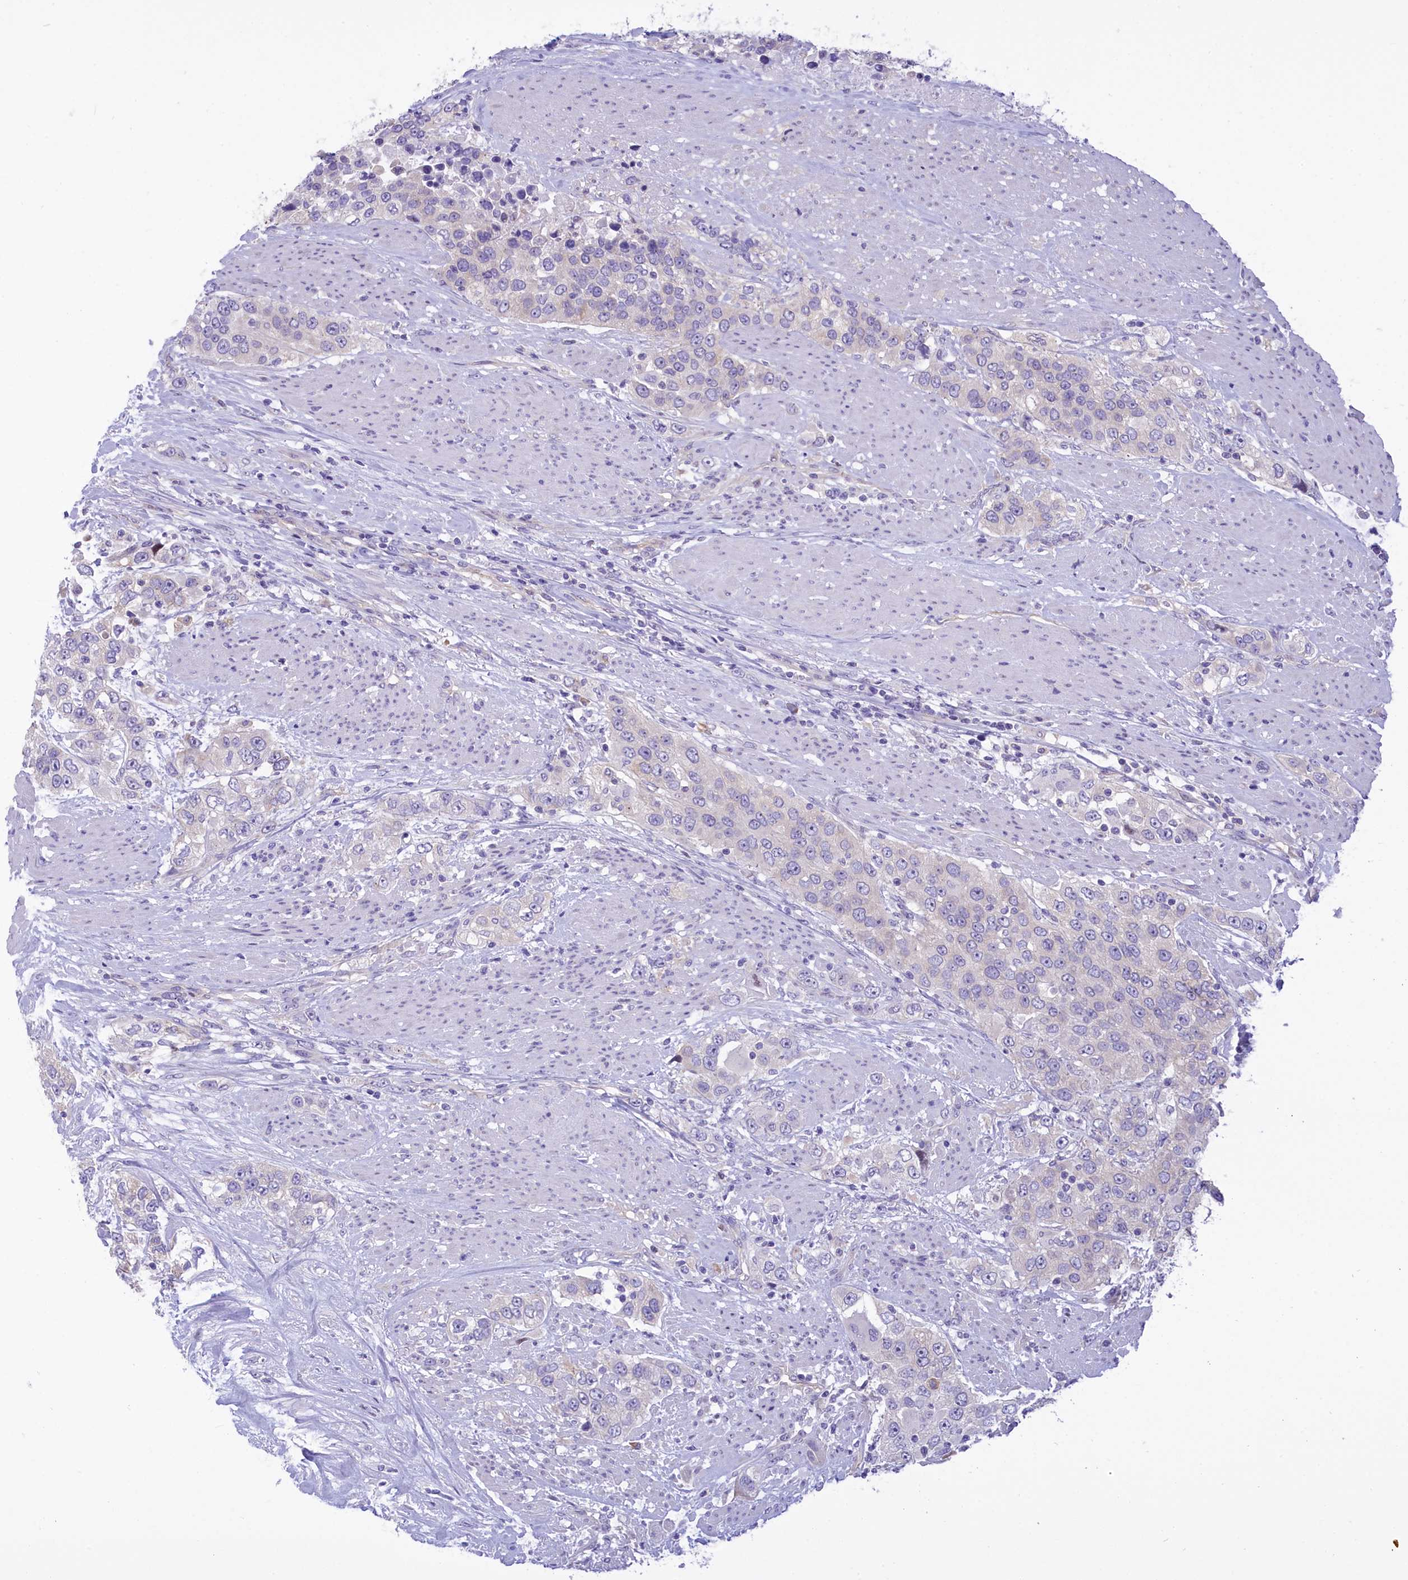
{"staining": {"intensity": "negative", "quantity": "none", "location": "none"}, "tissue": "urothelial cancer", "cell_type": "Tumor cells", "image_type": "cancer", "snomed": [{"axis": "morphology", "description": "Urothelial carcinoma, High grade"}, {"axis": "topography", "description": "Urinary bladder"}], "caption": "The histopathology image shows no significant expression in tumor cells of urothelial carcinoma (high-grade).", "gene": "DCAF16", "patient": {"sex": "female", "age": 80}}